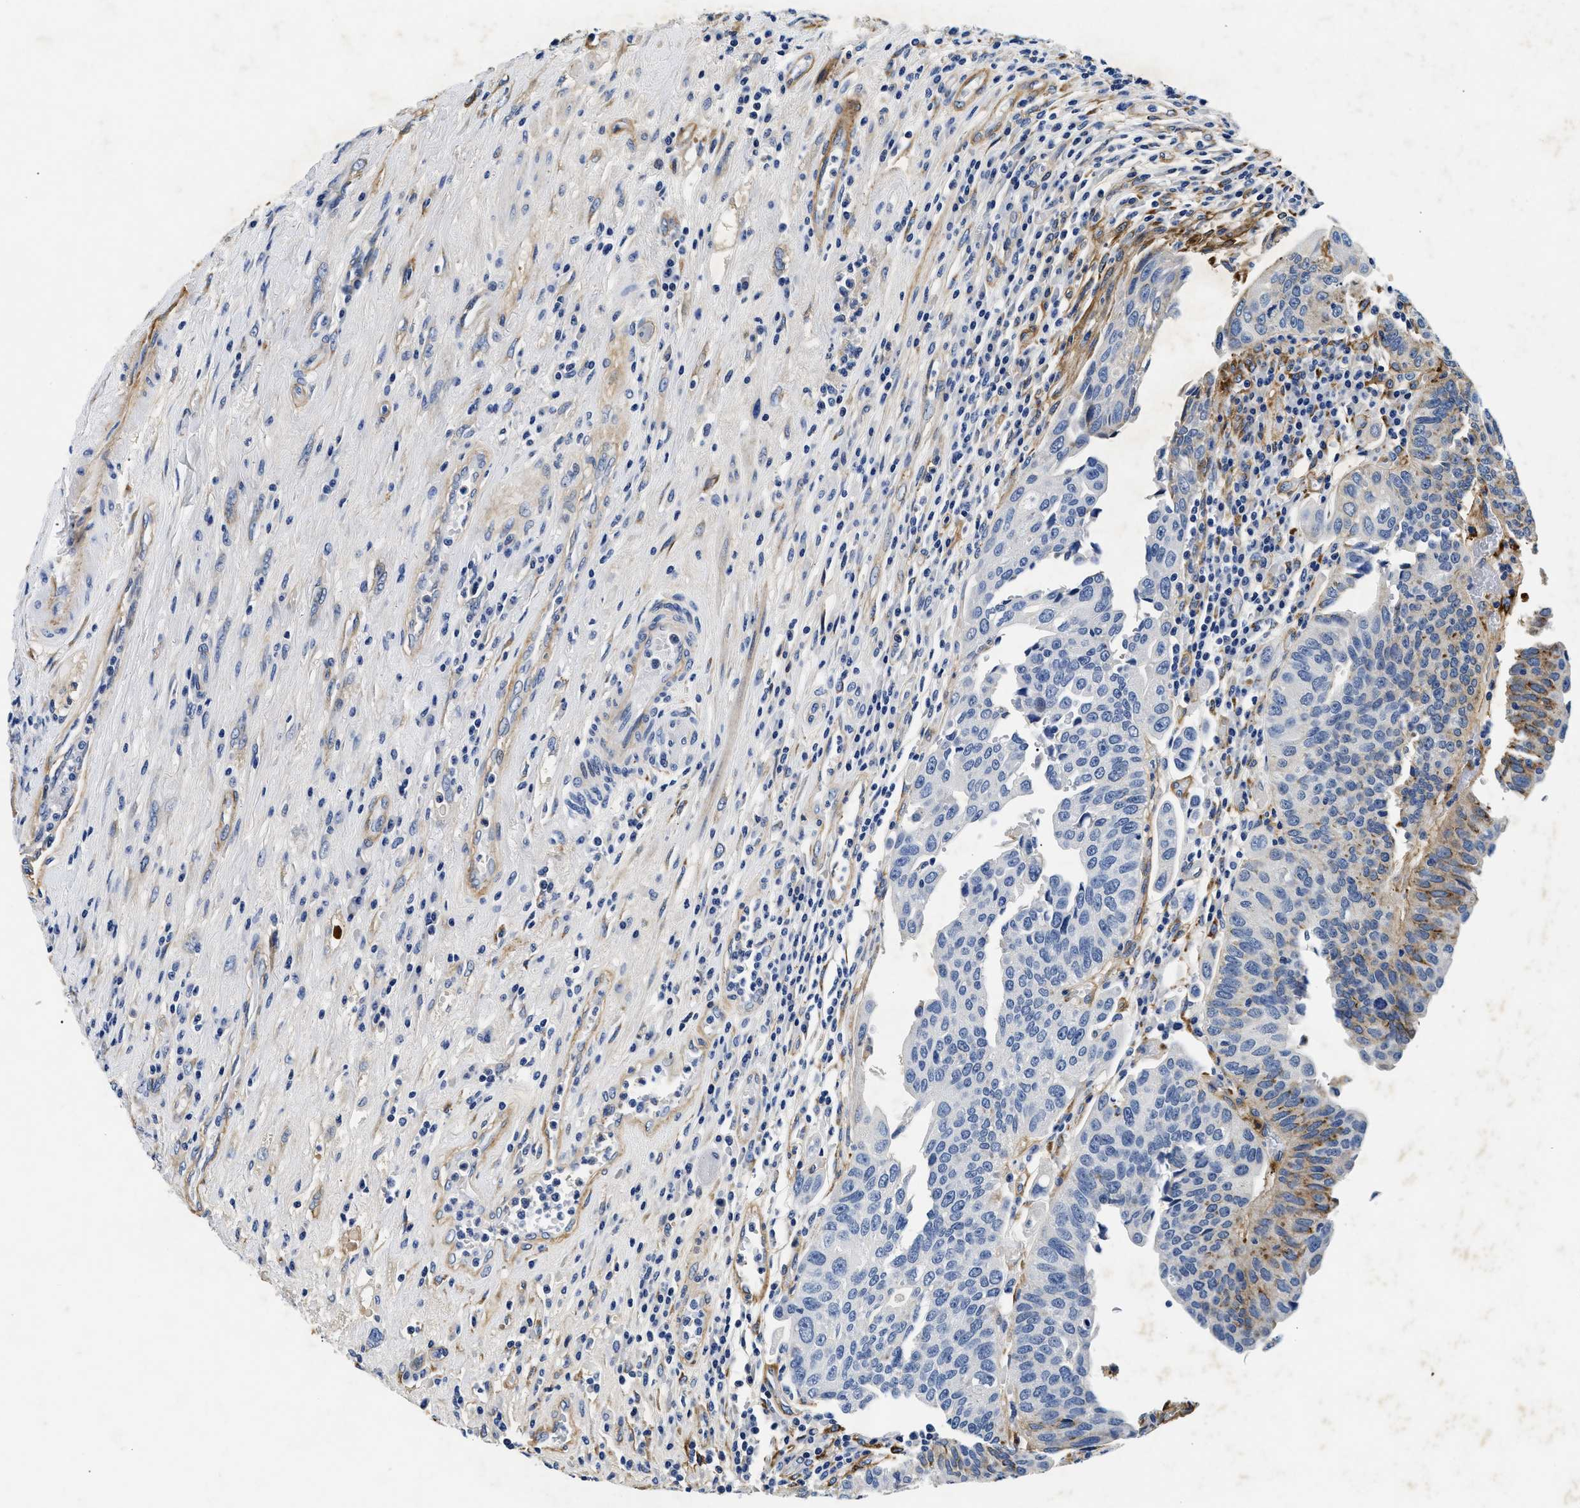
{"staining": {"intensity": "moderate", "quantity": "<25%", "location": "cytoplasmic/membranous"}, "tissue": "urothelial cancer", "cell_type": "Tumor cells", "image_type": "cancer", "snomed": [{"axis": "morphology", "description": "Urothelial carcinoma, High grade"}, {"axis": "topography", "description": "Urinary bladder"}], "caption": "Moderate cytoplasmic/membranous staining is appreciated in about <25% of tumor cells in urothelial cancer.", "gene": "LAMA3", "patient": {"sex": "female", "age": 80}}